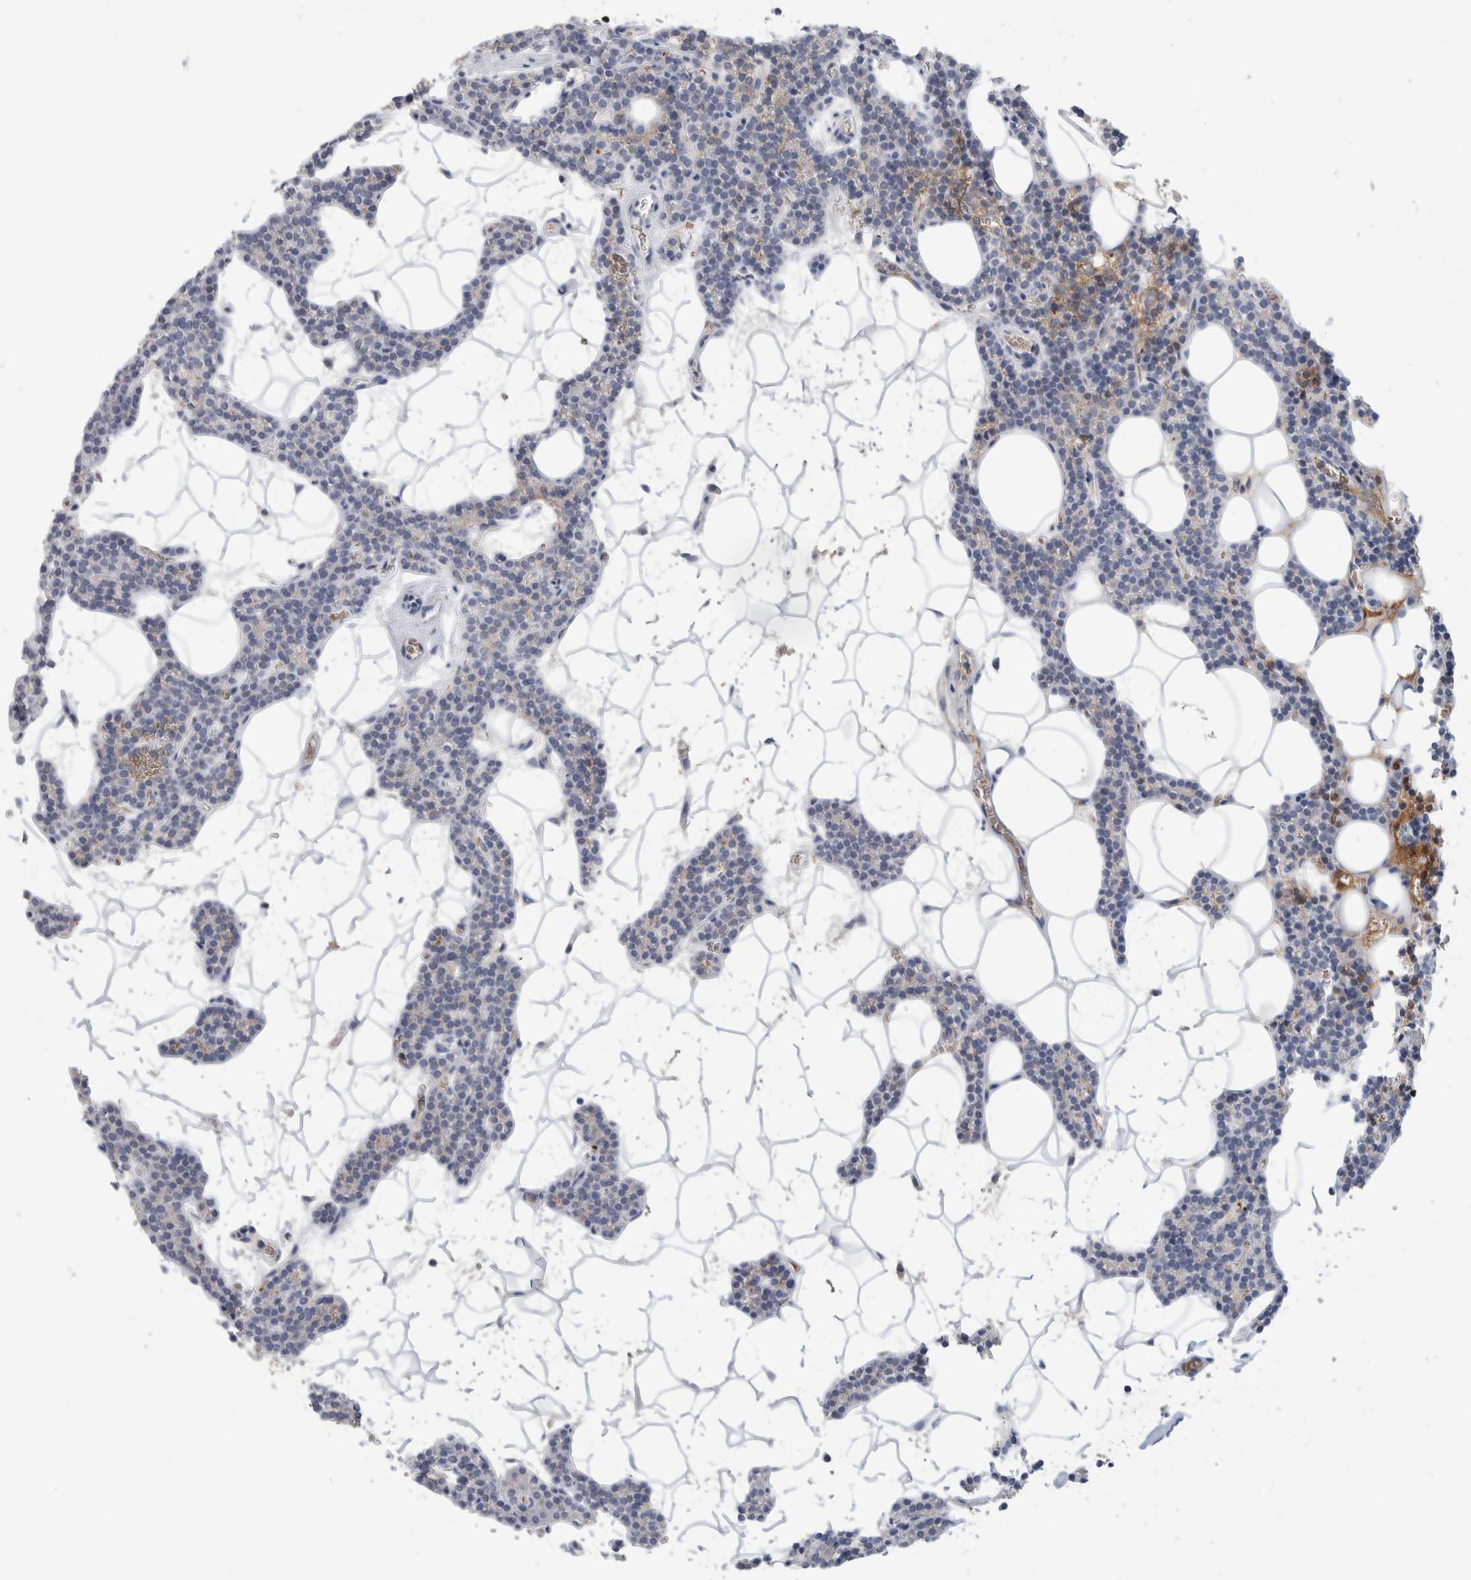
{"staining": {"intensity": "negative", "quantity": "none", "location": "none"}, "tissue": "parathyroid gland", "cell_type": "Glandular cells", "image_type": "normal", "snomed": [{"axis": "morphology", "description": "Normal tissue, NOS"}, {"axis": "topography", "description": "Parathyroid gland"}], "caption": "A histopathology image of parathyroid gland stained for a protein reveals no brown staining in glandular cells. Nuclei are stained in blue.", "gene": "CA1", "patient": {"sex": "male", "age": 42}}